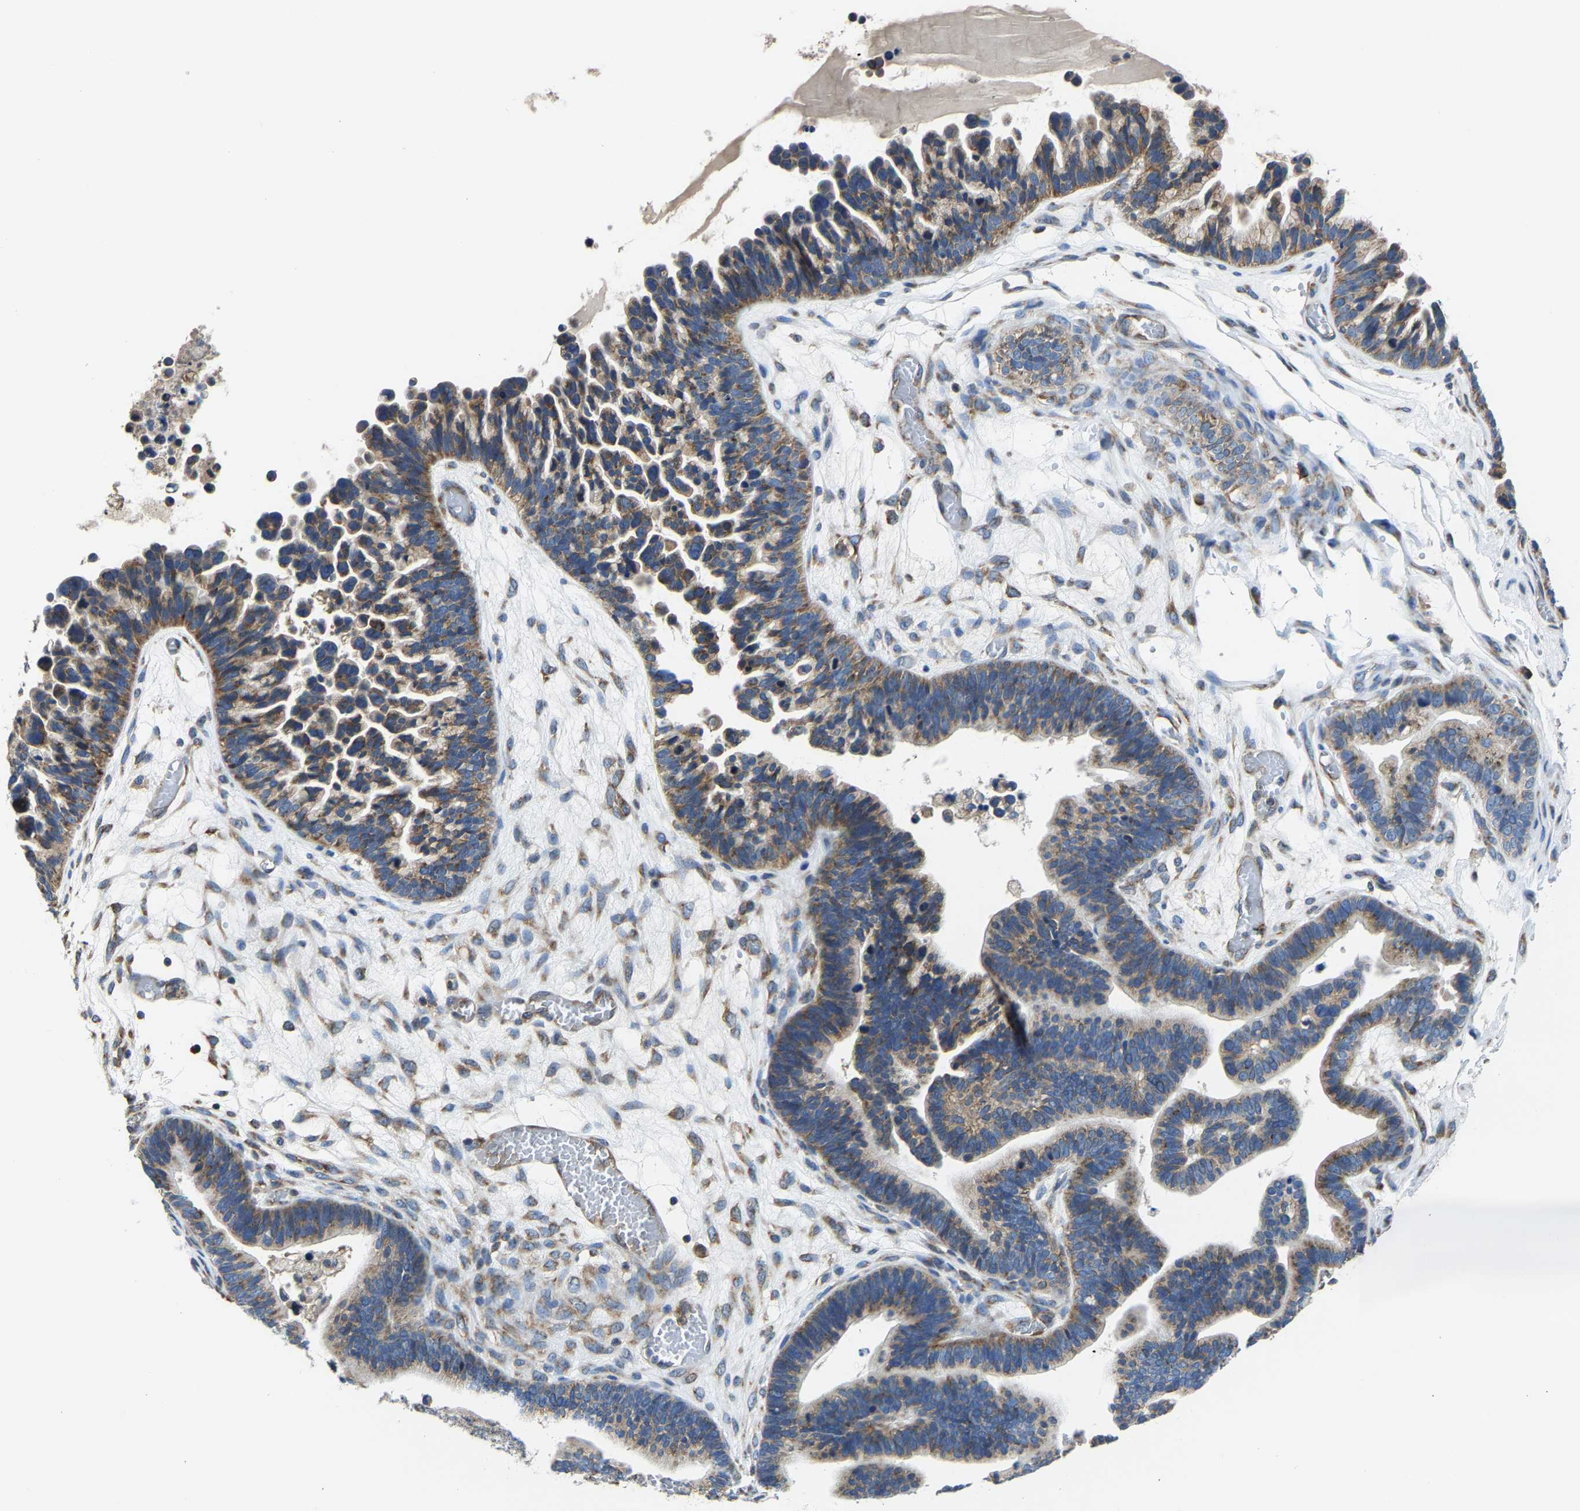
{"staining": {"intensity": "moderate", "quantity": ">75%", "location": "cytoplasmic/membranous"}, "tissue": "ovarian cancer", "cell_type": "Tumor cells", "image_type": "cancer", "snomed": [{"axis": "morphology", "description": "Cystadenocarcinoma, serous, NOS"}, {"axis": "topography", "description": "Ovary"}], "caption": "Protein staining reveals moderate cytoplasmic/membranous positivity in about >75% of tumor cells in serous cystadenocarcinoma (ovarian). (Stains: DAB in brown, nuclei in blue, Microscopy: brightfield microscopy at high magnification).", "gene": "G3BP2", "patient": {"sex": "female", "age": 56}}